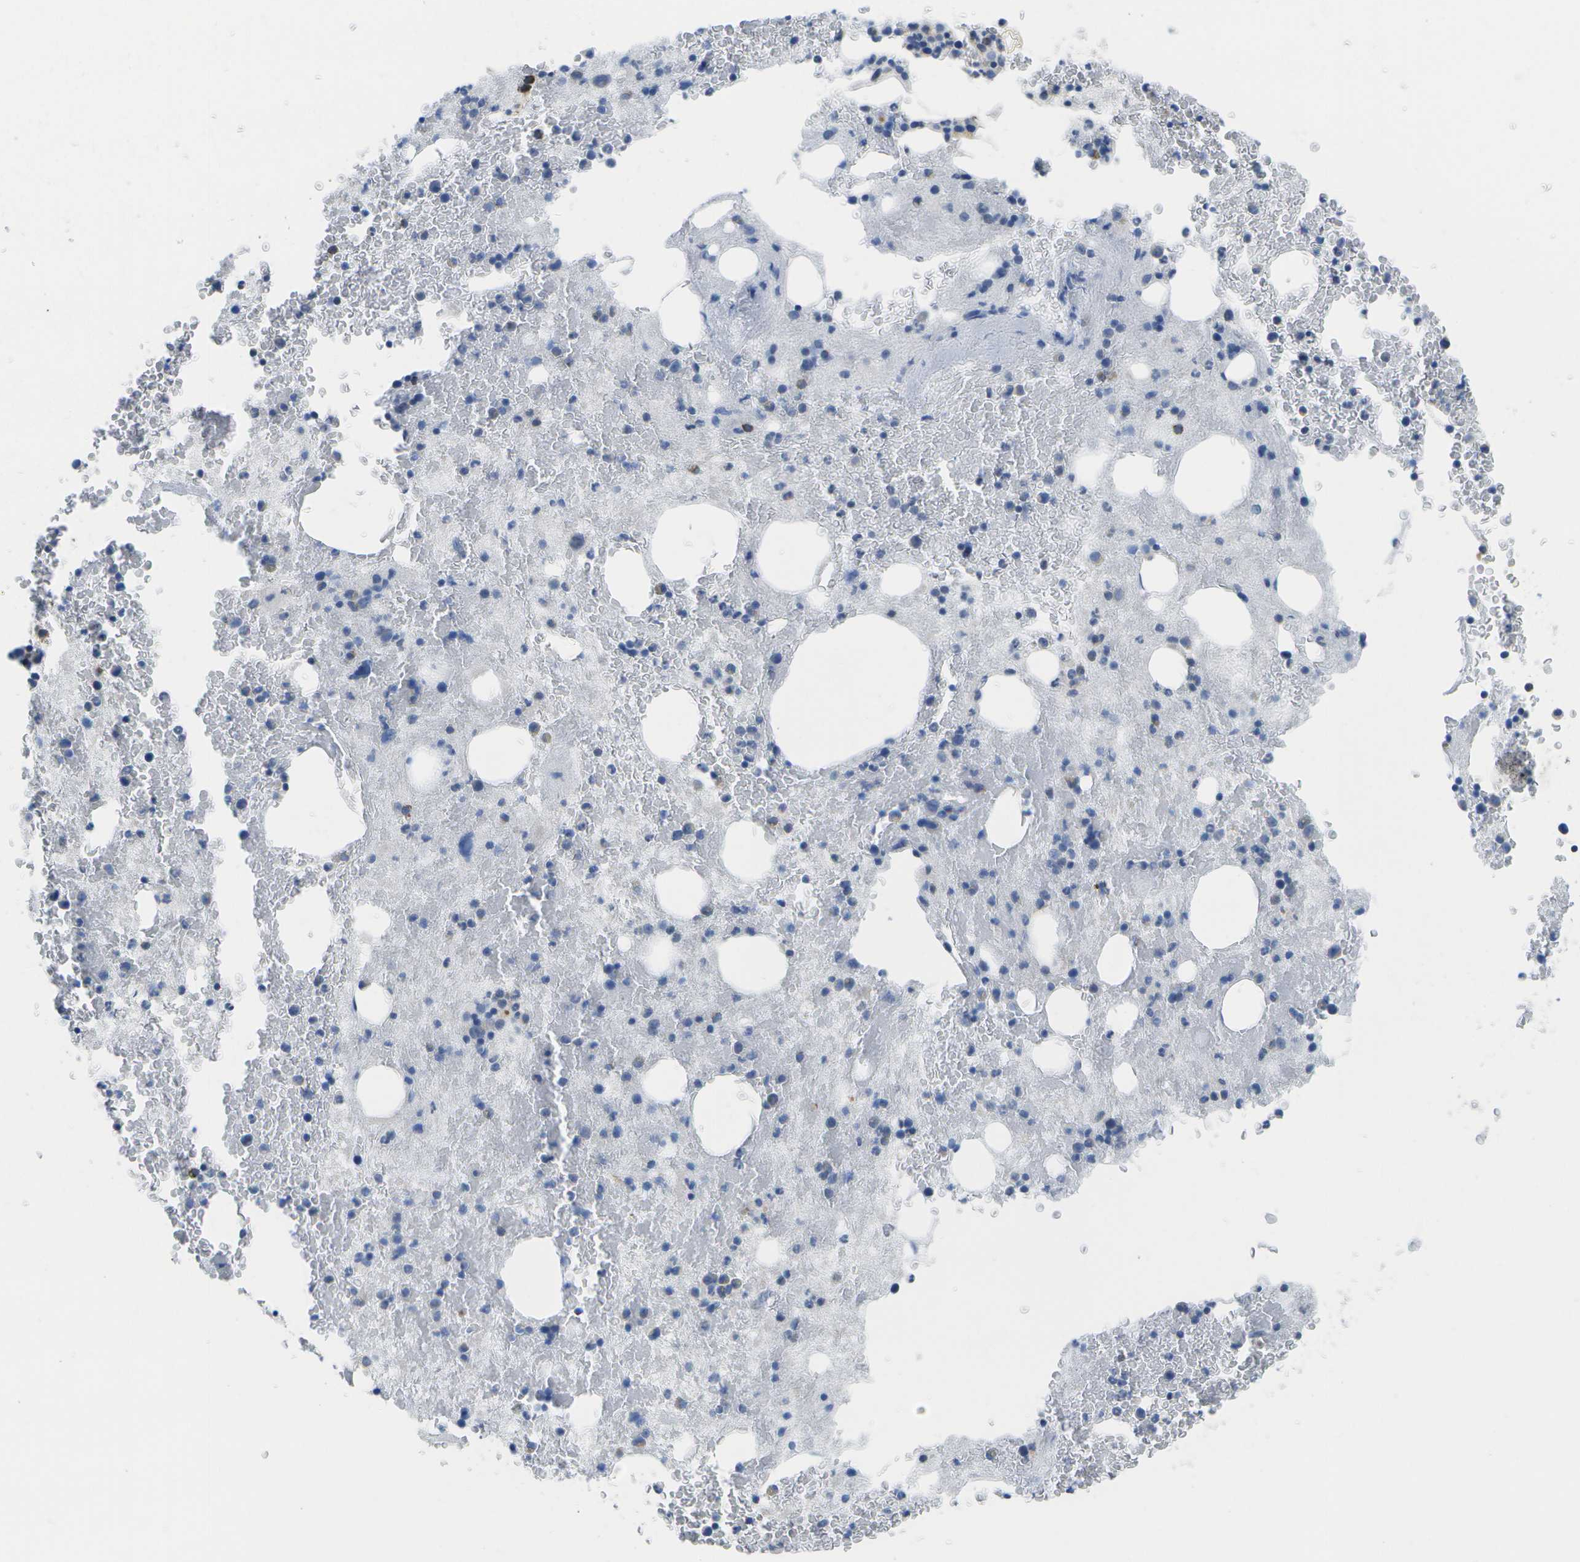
{"staining": {"intensity": "moderate", "quantity": "<25%", "location": "cytoplasmic/membranous"}, "tissue": "bone marrow", "cell_type": "Hematopoietic cells", "image_type": "normal", "snomed": [{"axis": "morphology", "description": "Normal tissue, NOS"}, {"axis": "morphology", "description": "Inflammation, NOS"}, {"axis": "topography", "description": "Bone marrow"}], "caption": "IHC staining of benign bone marrow, which demonstrates low levels of moderate cytoplasmic/membranous staining in approximately <25% of hematopoietic cells indicating moderate cytoplasmic/membranous protein positivity. The staining was performed using DAB (3,3'-diaminobenzidine) (brown) for protein detection and nuclei were counterstained in hematoxylin (blue).", "gene": "TMEM223", "patient": {"sex": "male", "age": 63}}